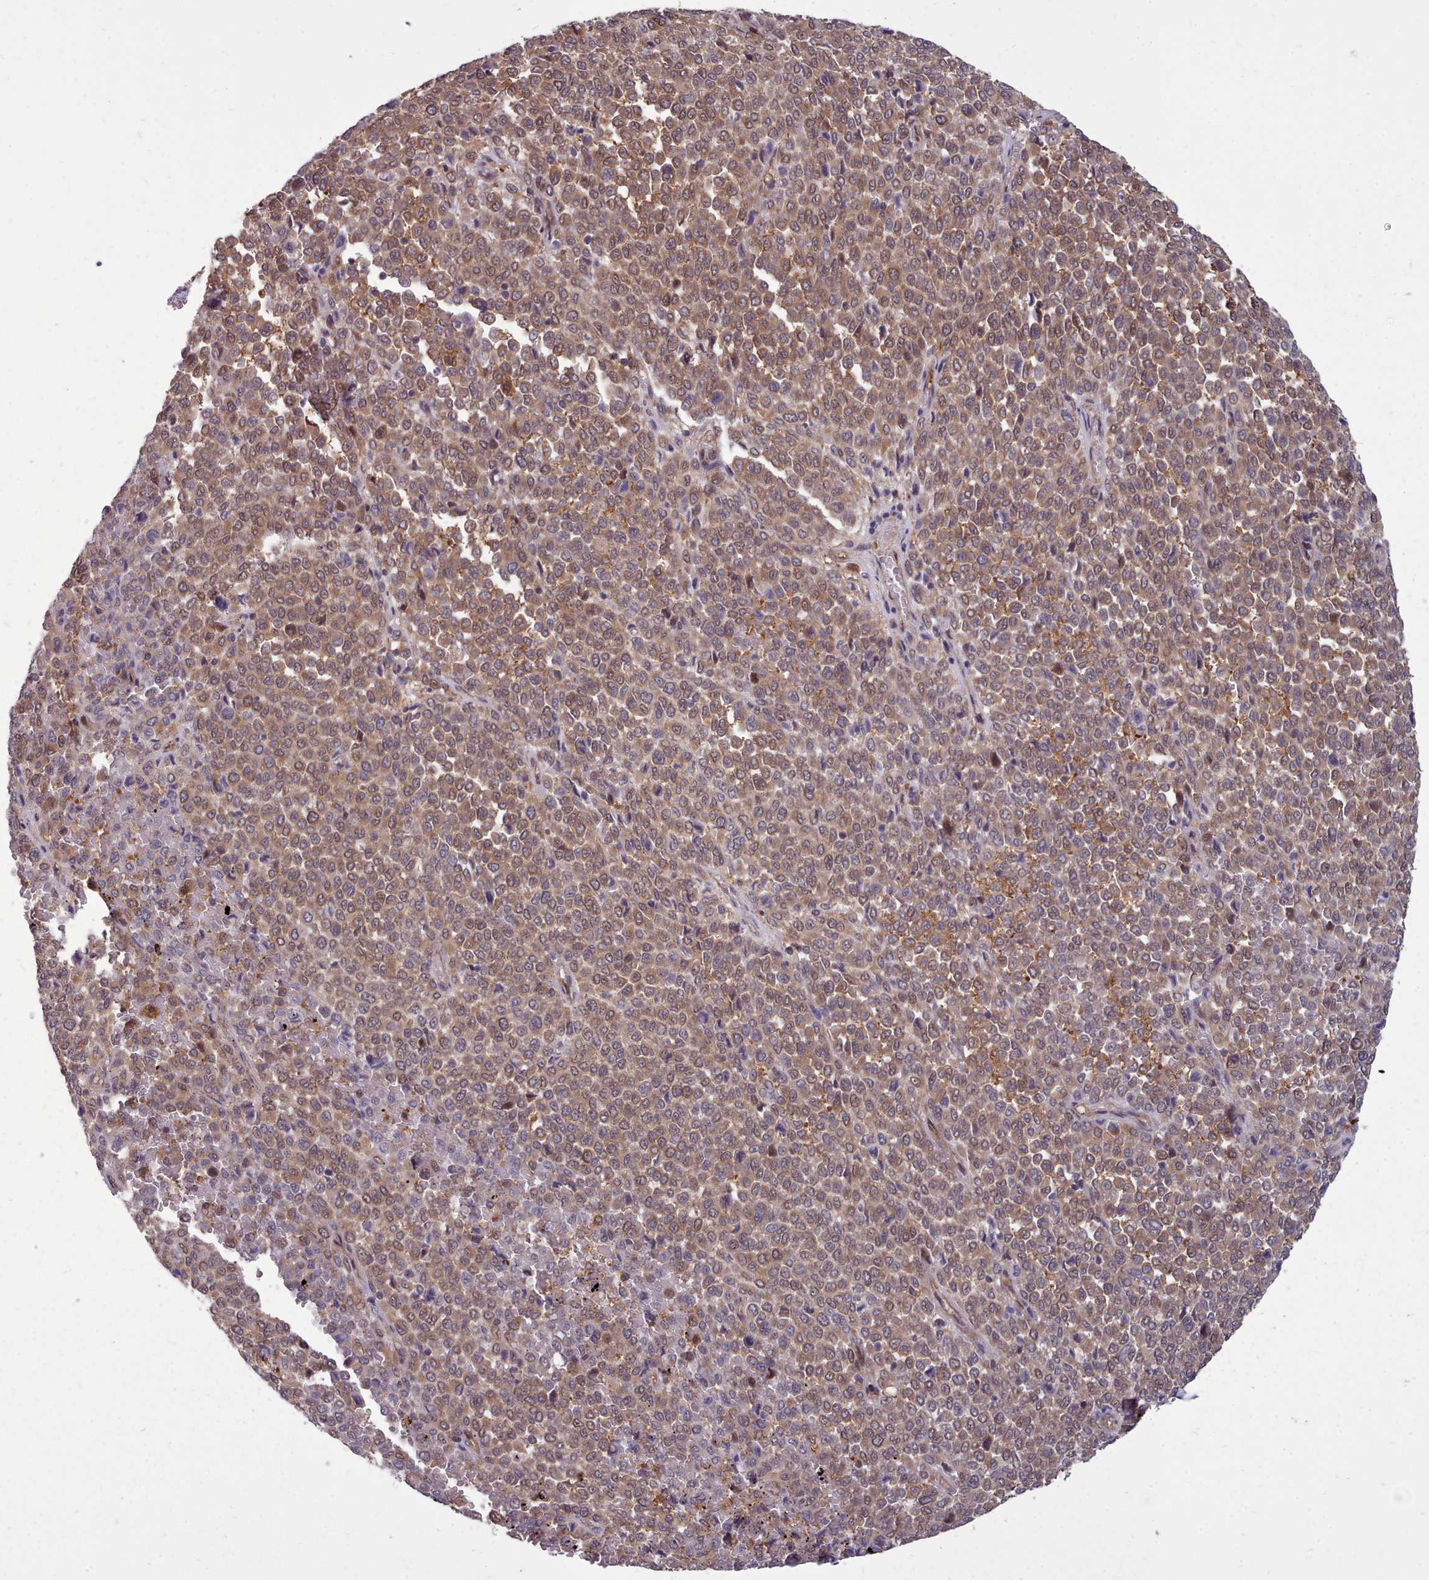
{"staining": {"intensity": "moderate", "quantity": ">75%", "location": "cytoplasmic/membranous,nuclear"}, "tissue": "melanoma", "cell_type": "Tumor cells", "image_type": "cancer", "snomed": [{"axis": "morphology", "description": "Malignant melanoma, Metastatic site"}, {"axis": "topography", "description": "Pancreas"}], "caption": "Immunohistochemical staining of malignant melanoma (metastatic site) displays moderate cytoplasmic/membranous and nuclear protein positivity in approximately >75% of tumor cells.", "gene": "AHCY", "patient": {"sex": "female", "age": 30}}